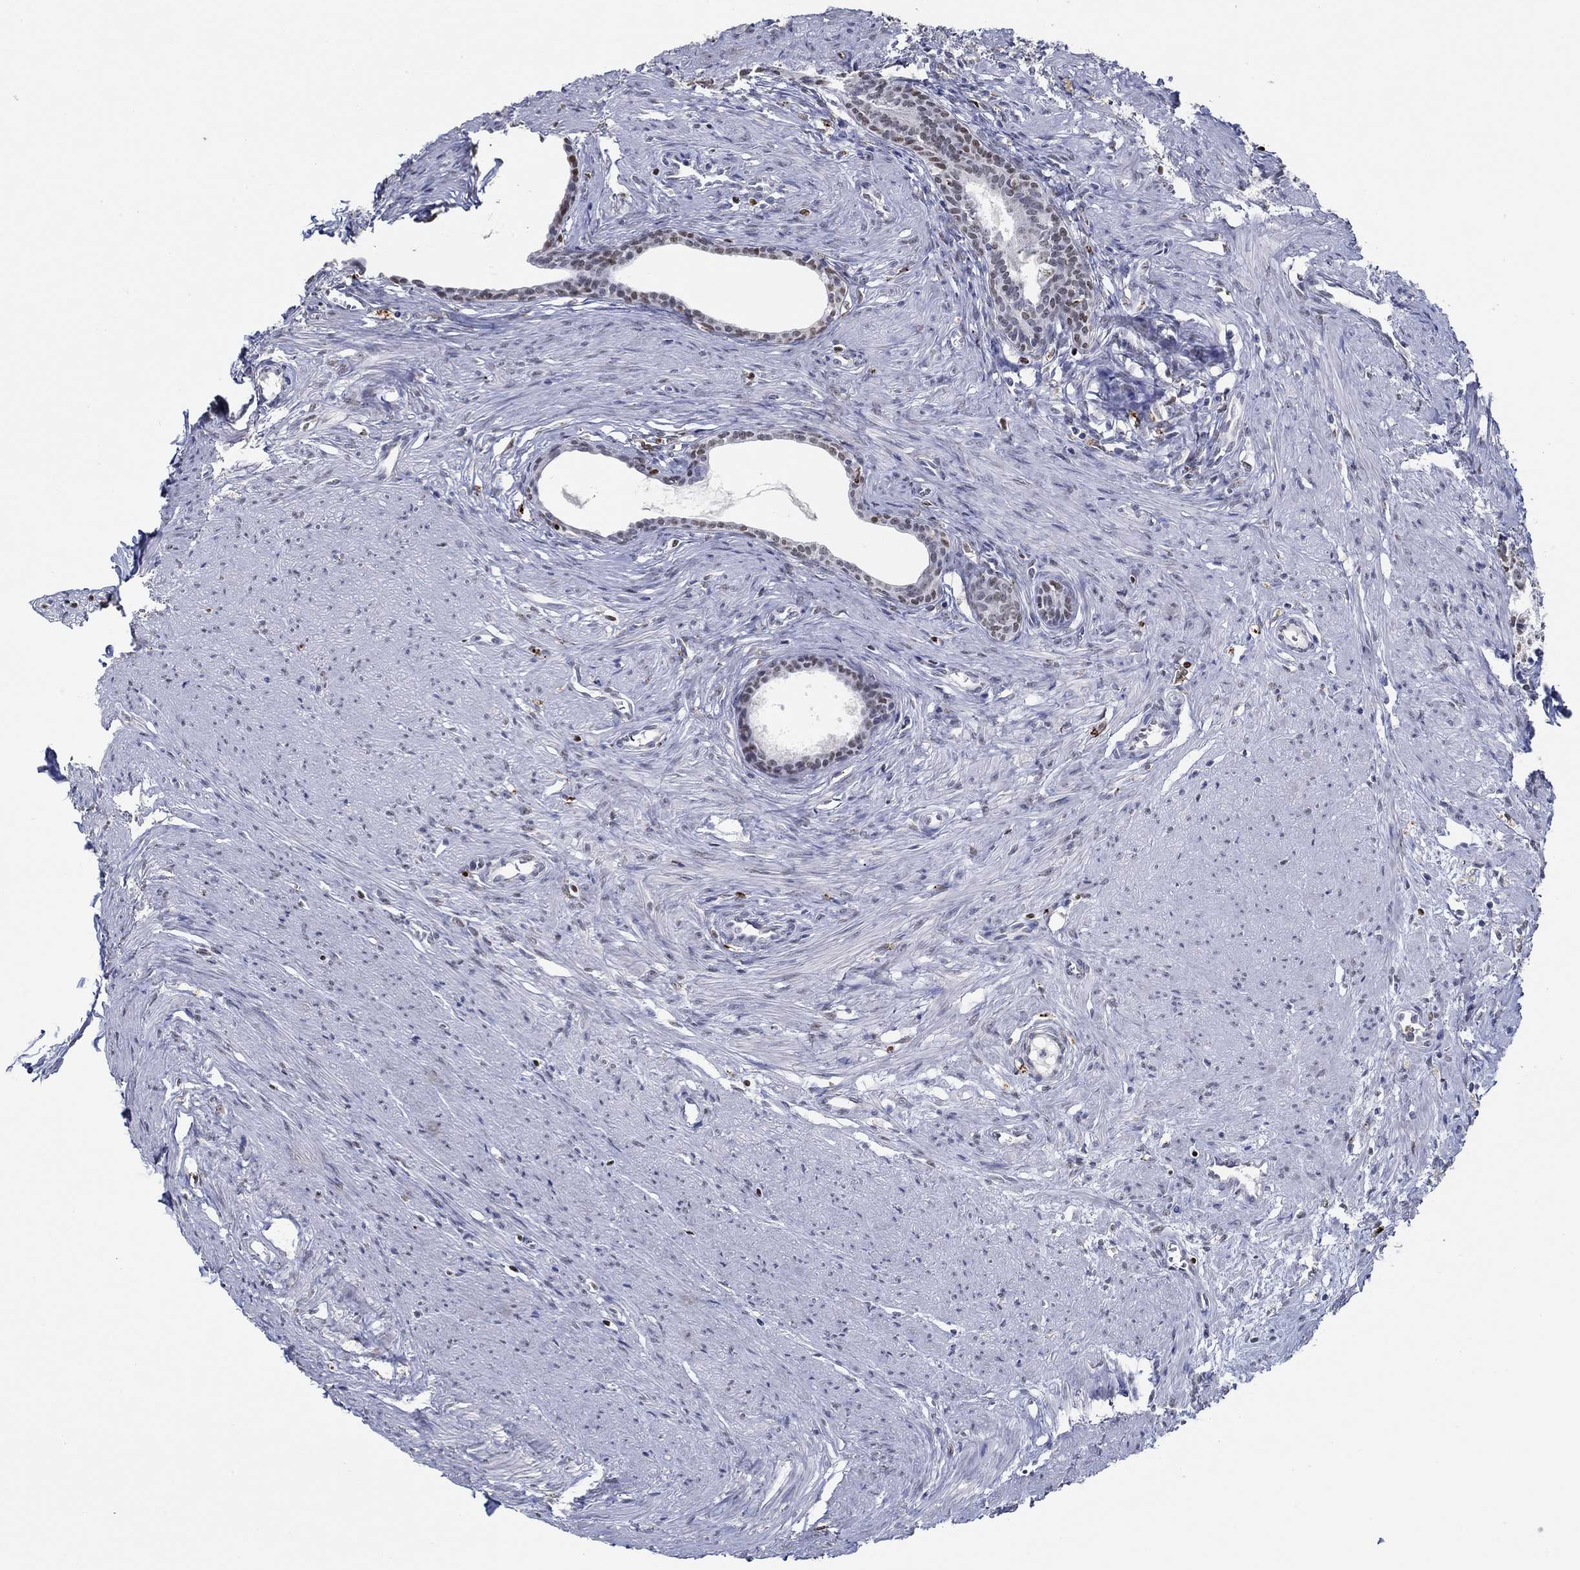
{"staining": {"intensity": "moderate", "quantity": "<25%", "location": "nuclear"}, "tissue": "prostate", "cell_type": "Glandular cells", "image_type": "normal", "snomed": [{"axis": "morphology", "description": "Normal tissue, NOS"}, {"axis": "topography", "description": "Prostate"}], "caption": "Immunohistochemistry histopathology image of normal prostate: prostate stained using immunohistochemistry displays low levels of moderate protein expression localized specifically in the nuclear of glandular cells, appearing as a nuclear brown color.", "gene": "GATA2", "patient": {"sex": "male", "age": 60}}